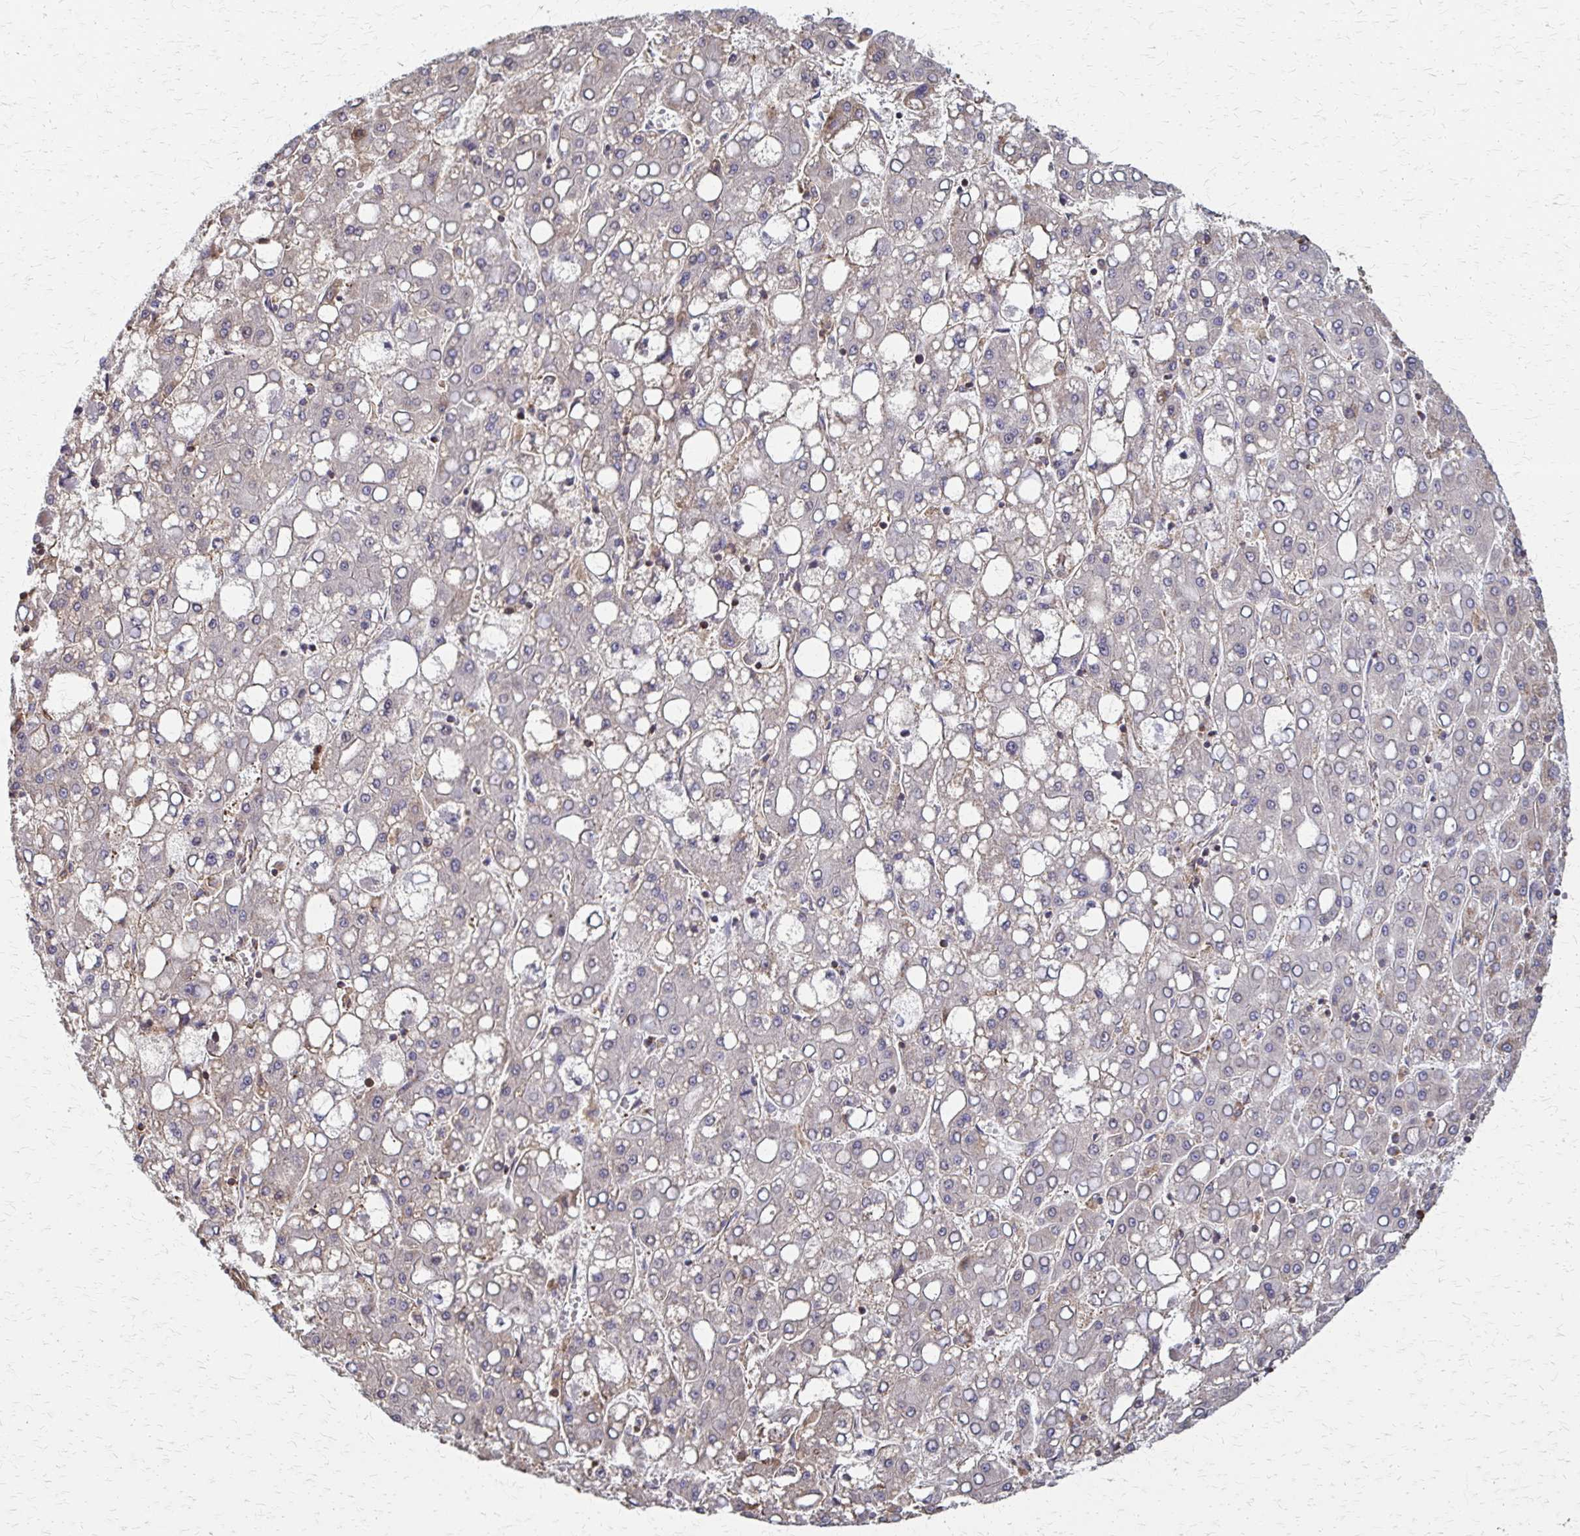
{"staining": {"intensity": "weak", "quantity": "<25%", "location": "cytoplasmic/membranous"}, "tissue": "liver cancer", "cell_type": "Tumor cells", "image_type": "cancer", "snomed": [{"axis": "morphology", "description": "Carcinoma, Hepatocellular, NOS"}, {"axis": "topography", "description": "Liver"}], "caption": "Immunohistochemistry of liver cancer (hepatocellular carcinoma) displays no expression in tumor cells.", "gene": "EEF2", "patient": {"sex": "male", "age": 65}}